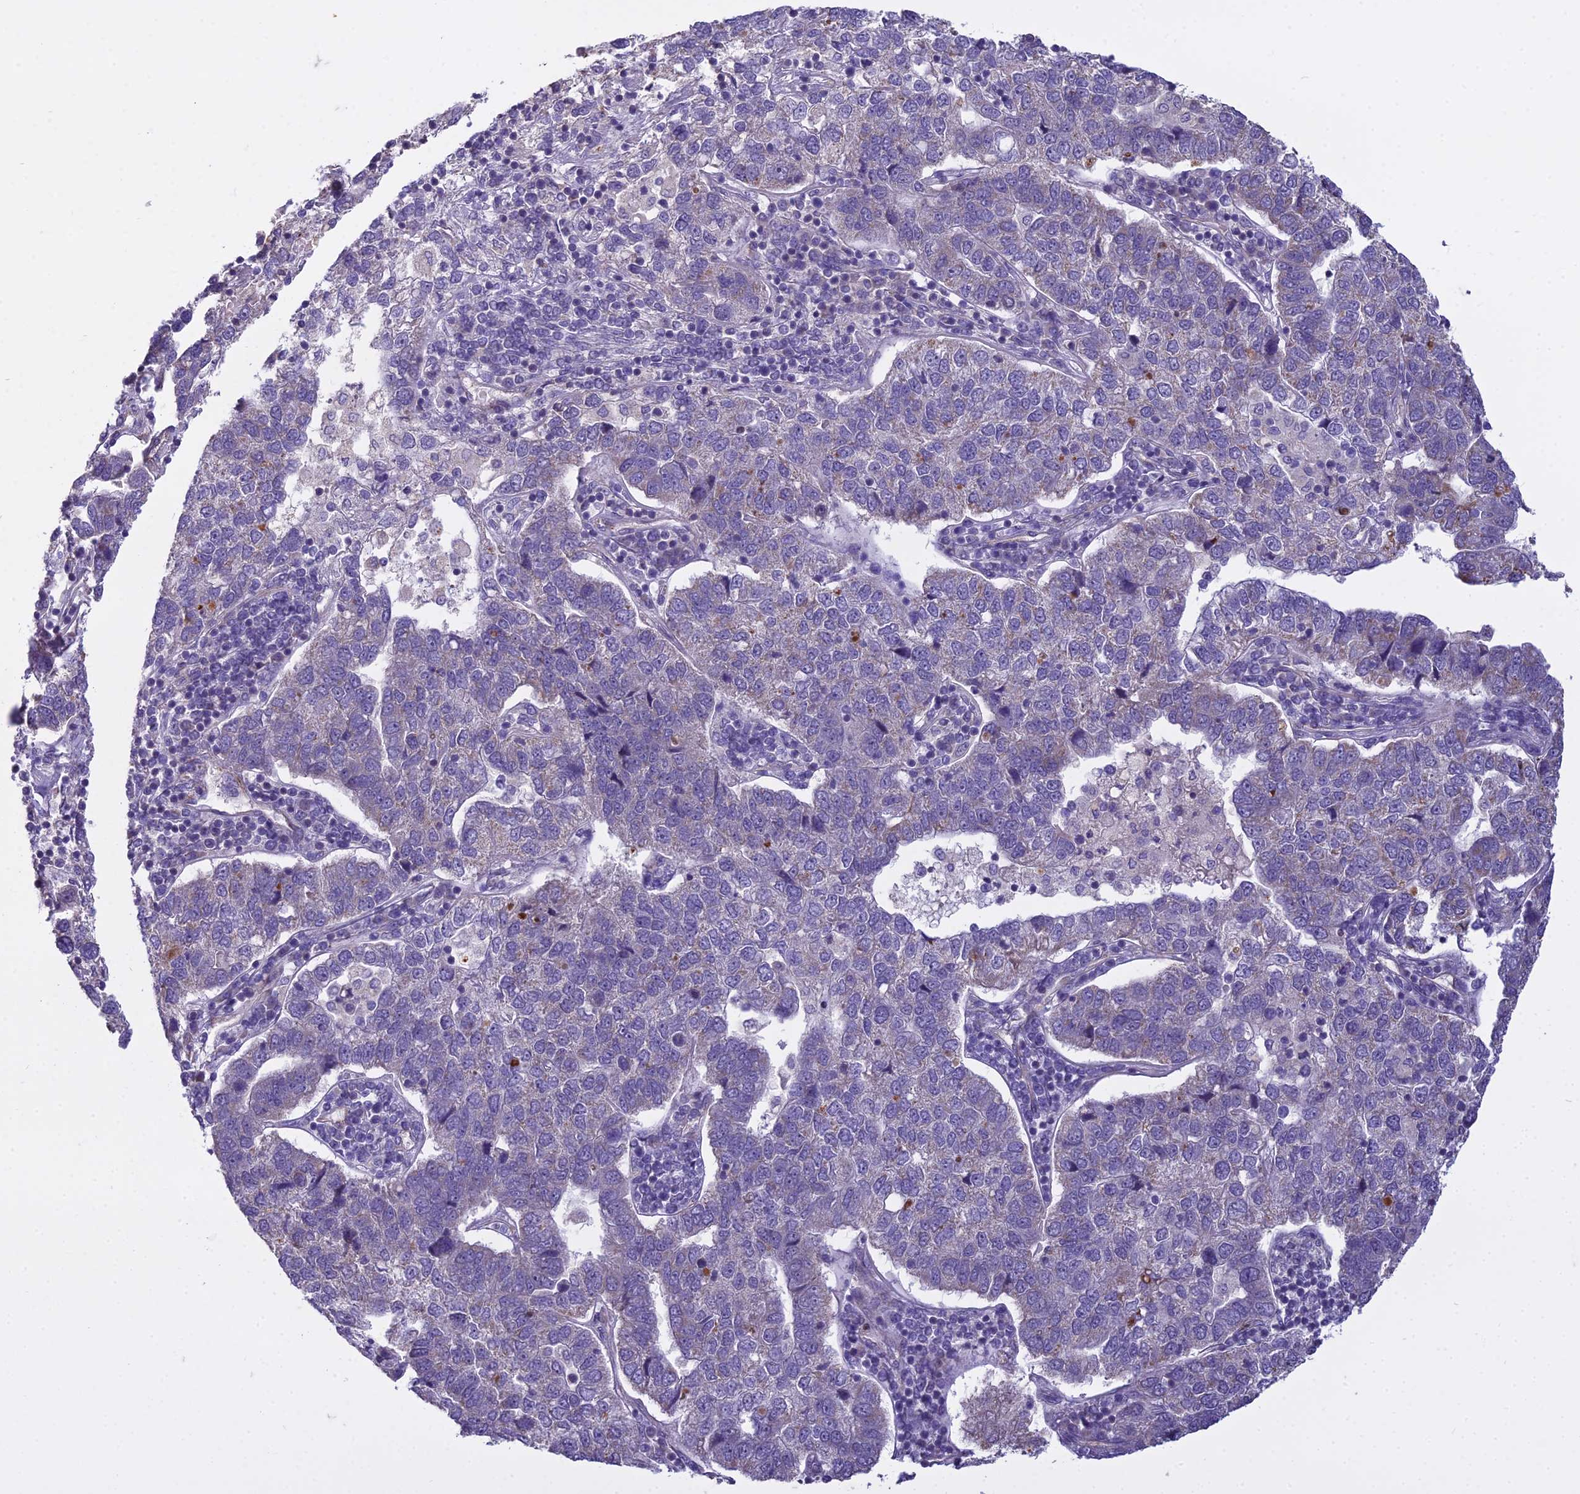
{"staining": {"intensity": "strong", "quantity": "25%-75%", "location": "cytoplasmic/membranous"}, "tissue": "pancreatic cancer", "cell_type": "Tumor cells", "image_type": "cancer", "snomed": [{"axis": "morphology", "description": "Adenocarcinoma, NOS"}, {"axis": "topography", "description": "Pancreas"}], "caption": "High-power microscopy captured an IHC micrograph of pancreatic cancer (adenocarcinoma), revealing strong cytoplasmic/membranous expression in approximately 25%-75% of tumor cells.", "gene": "DUS2", "patient": {"sex": "female", "age": 61}}